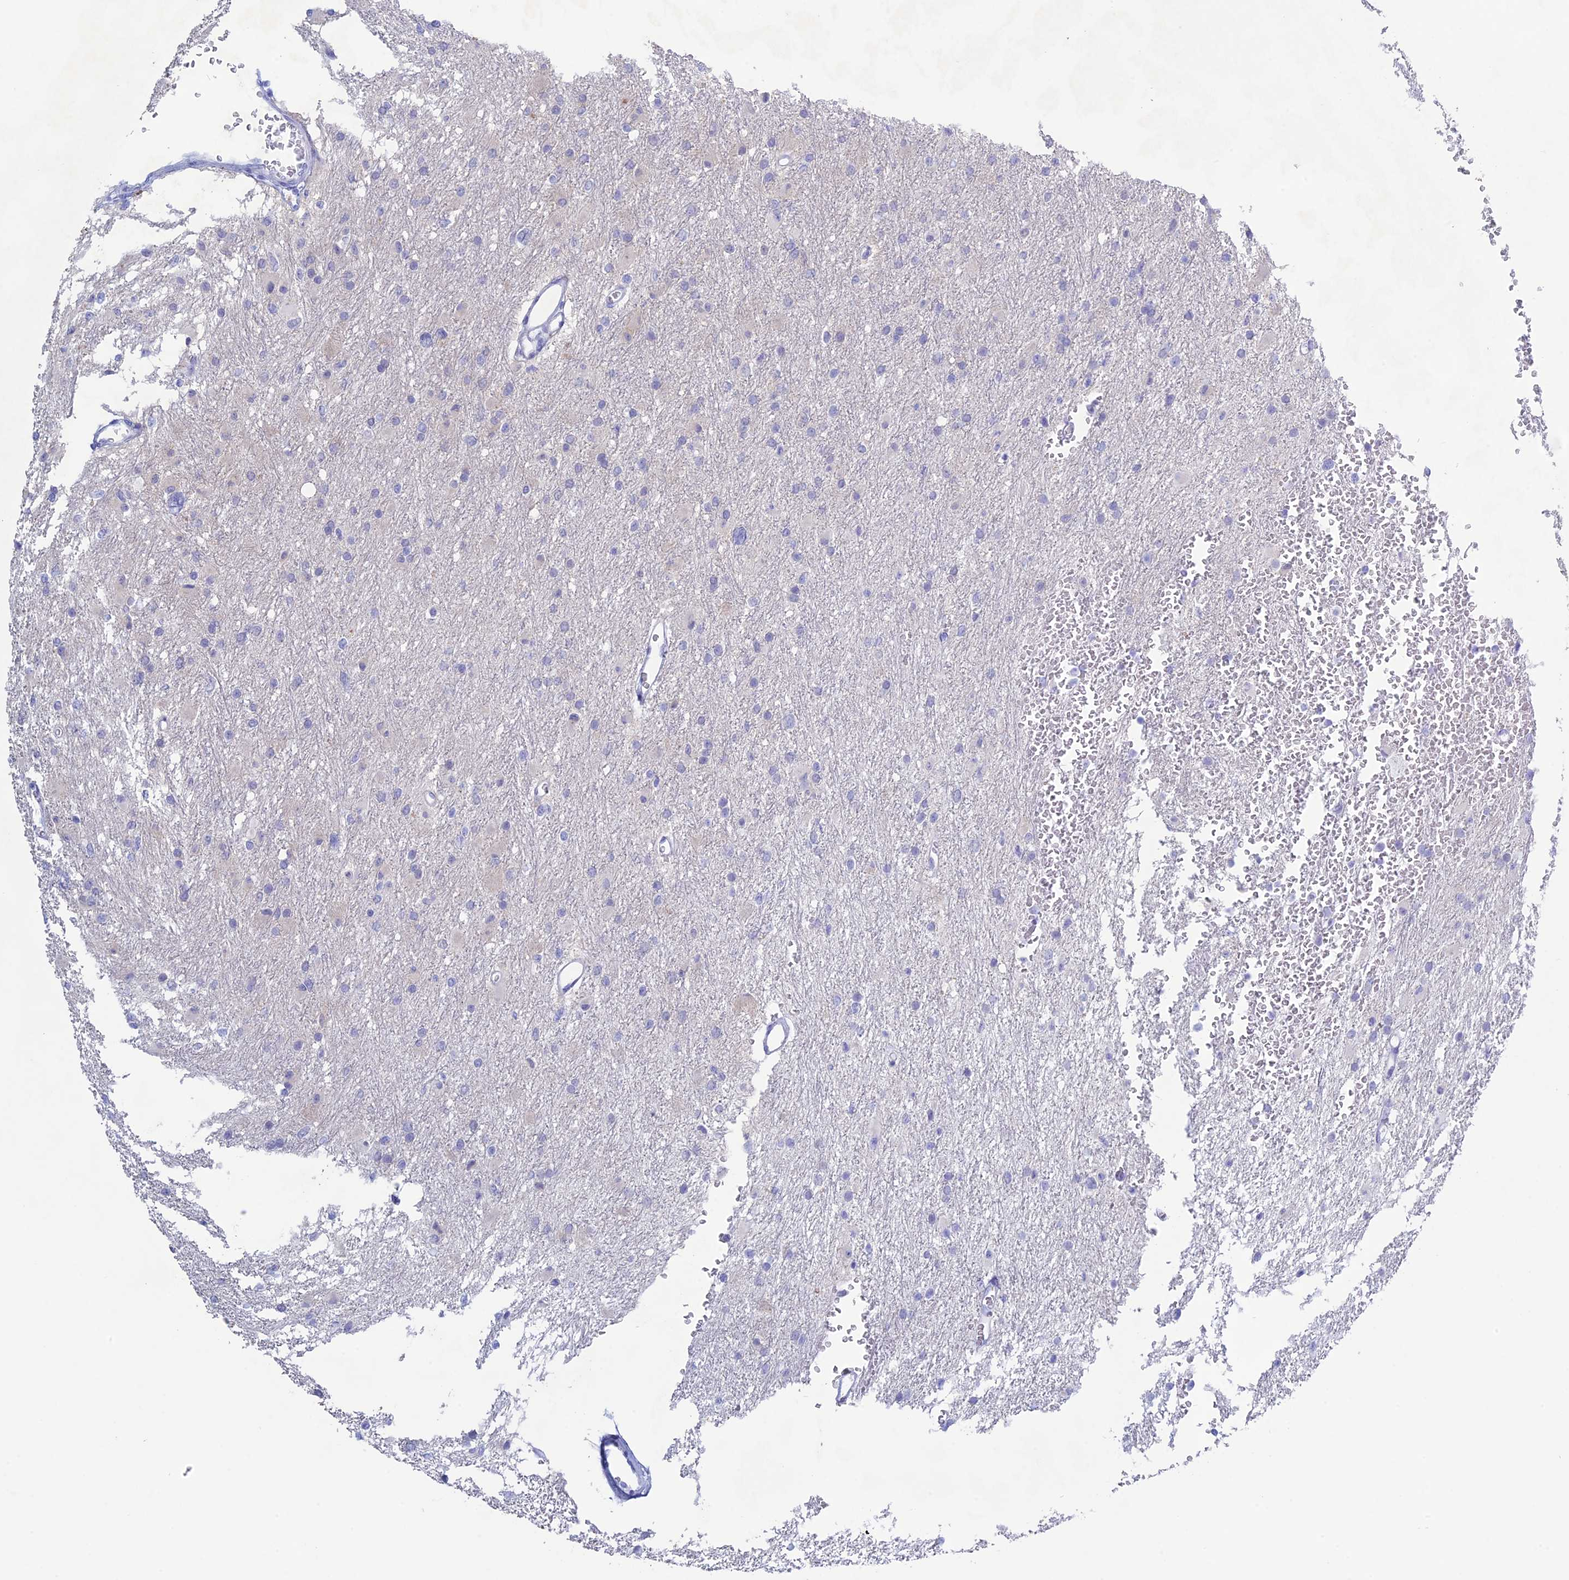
{"staining": {"intensity": "negative", "quantity": "none", "location": "none"}, "tissue": "glioma", "cell_type": "Tumor cells", "image_type": "cancer", "snomed": [{"axis": "morphology", "description": "Glioma, malignant, High grade"}, {"axis": "topography", "description": "Cerebral cortex"}], "caption": "Protein analysis of glioma shows no significant expression in tumor cells.", "gene": "LHFPL2", "patient": {"sex": "female", "age": 36}}